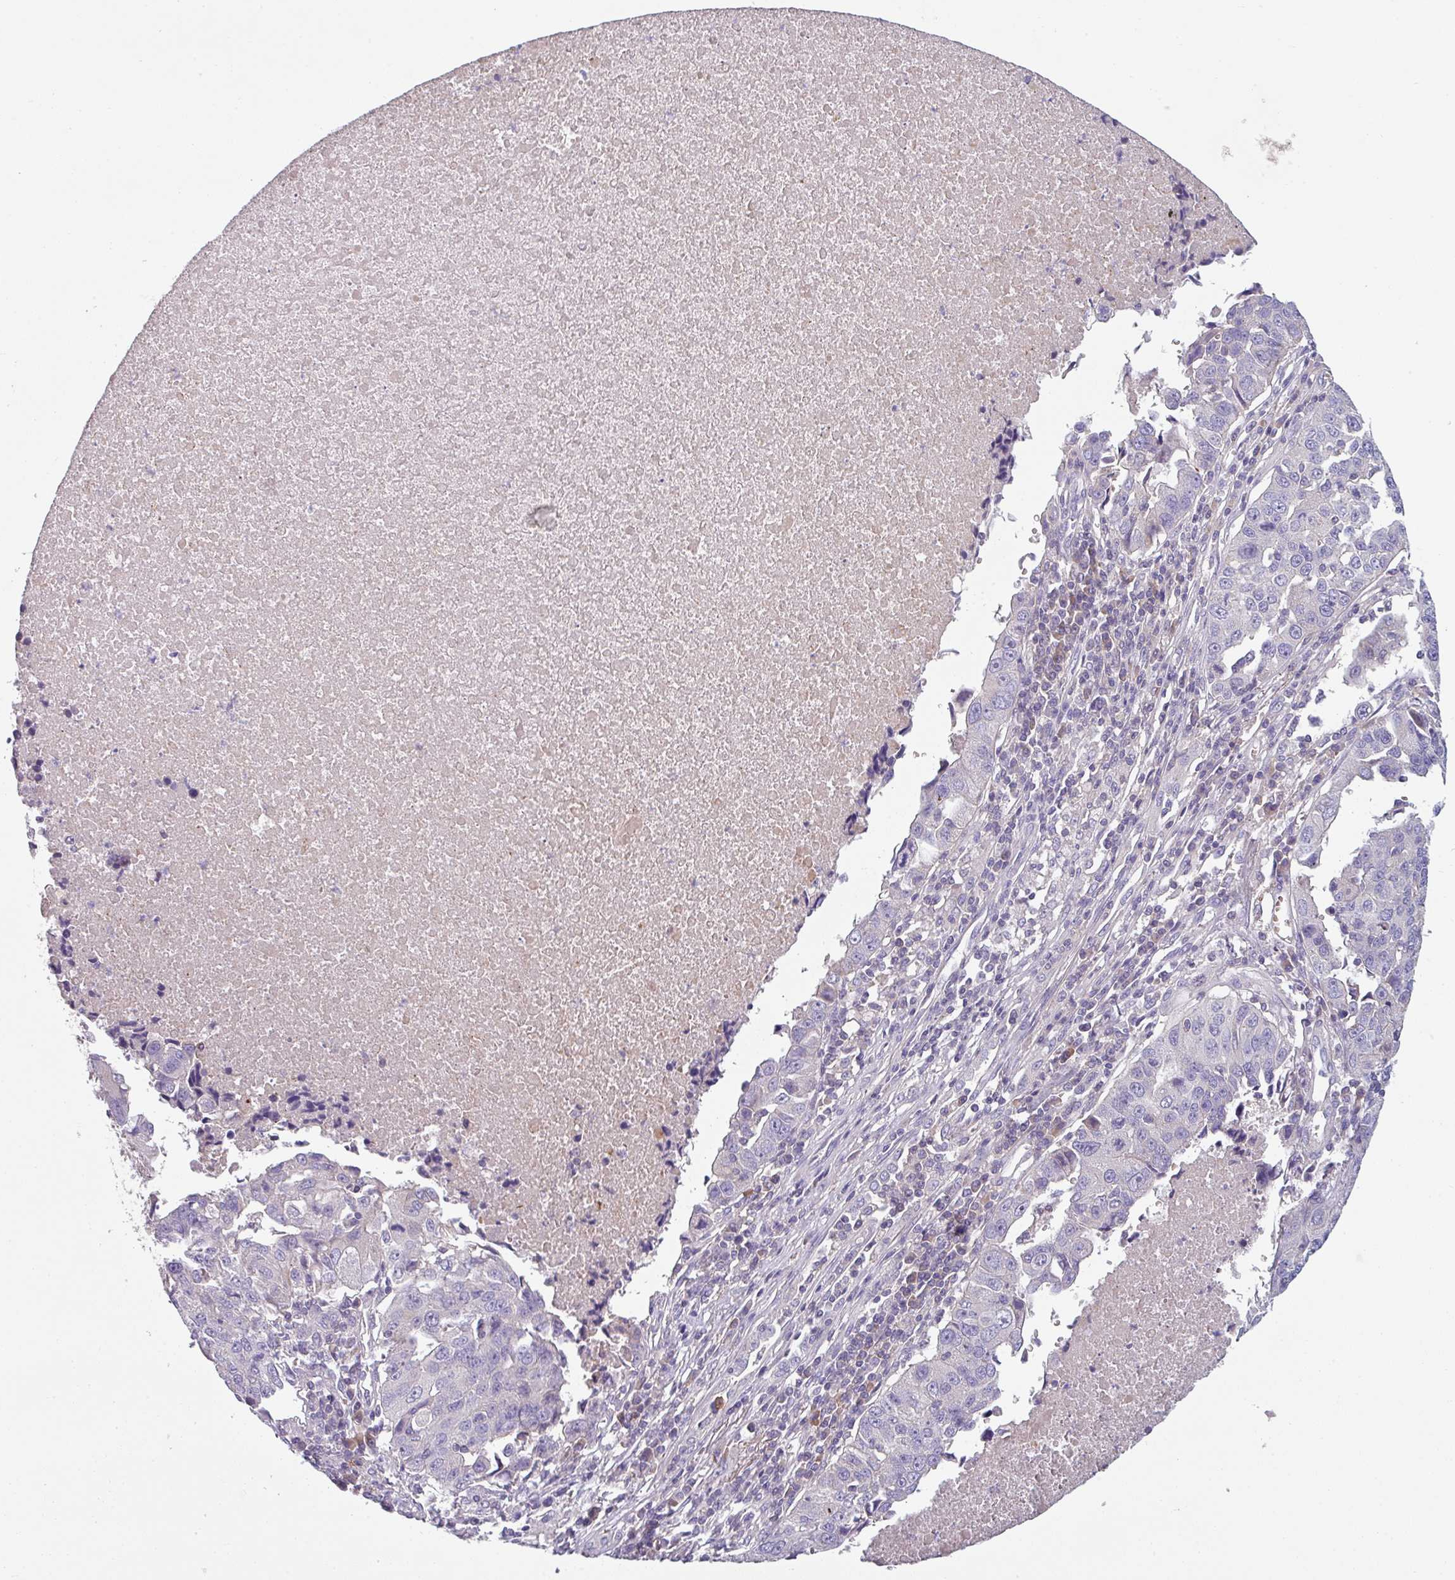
{"staining": {"intensity": "negative", "quantity": "none", "location": "none"}, "tissue": "lung cancer", "cell_type": "Tumor cells", "image_type": "cancer", "snomed": [{"axis": "morphology", "description": "Squamous cell carcinoma, NOS"}, {"axis": "topography", "description": "Lung"}], "caption": "Human lung squamous cell carcinoma stained for a protein using IHC shows no staining in tumor cells.", "gene": "TMEM132A", "patient": {"sex": "female", "age": 66}}